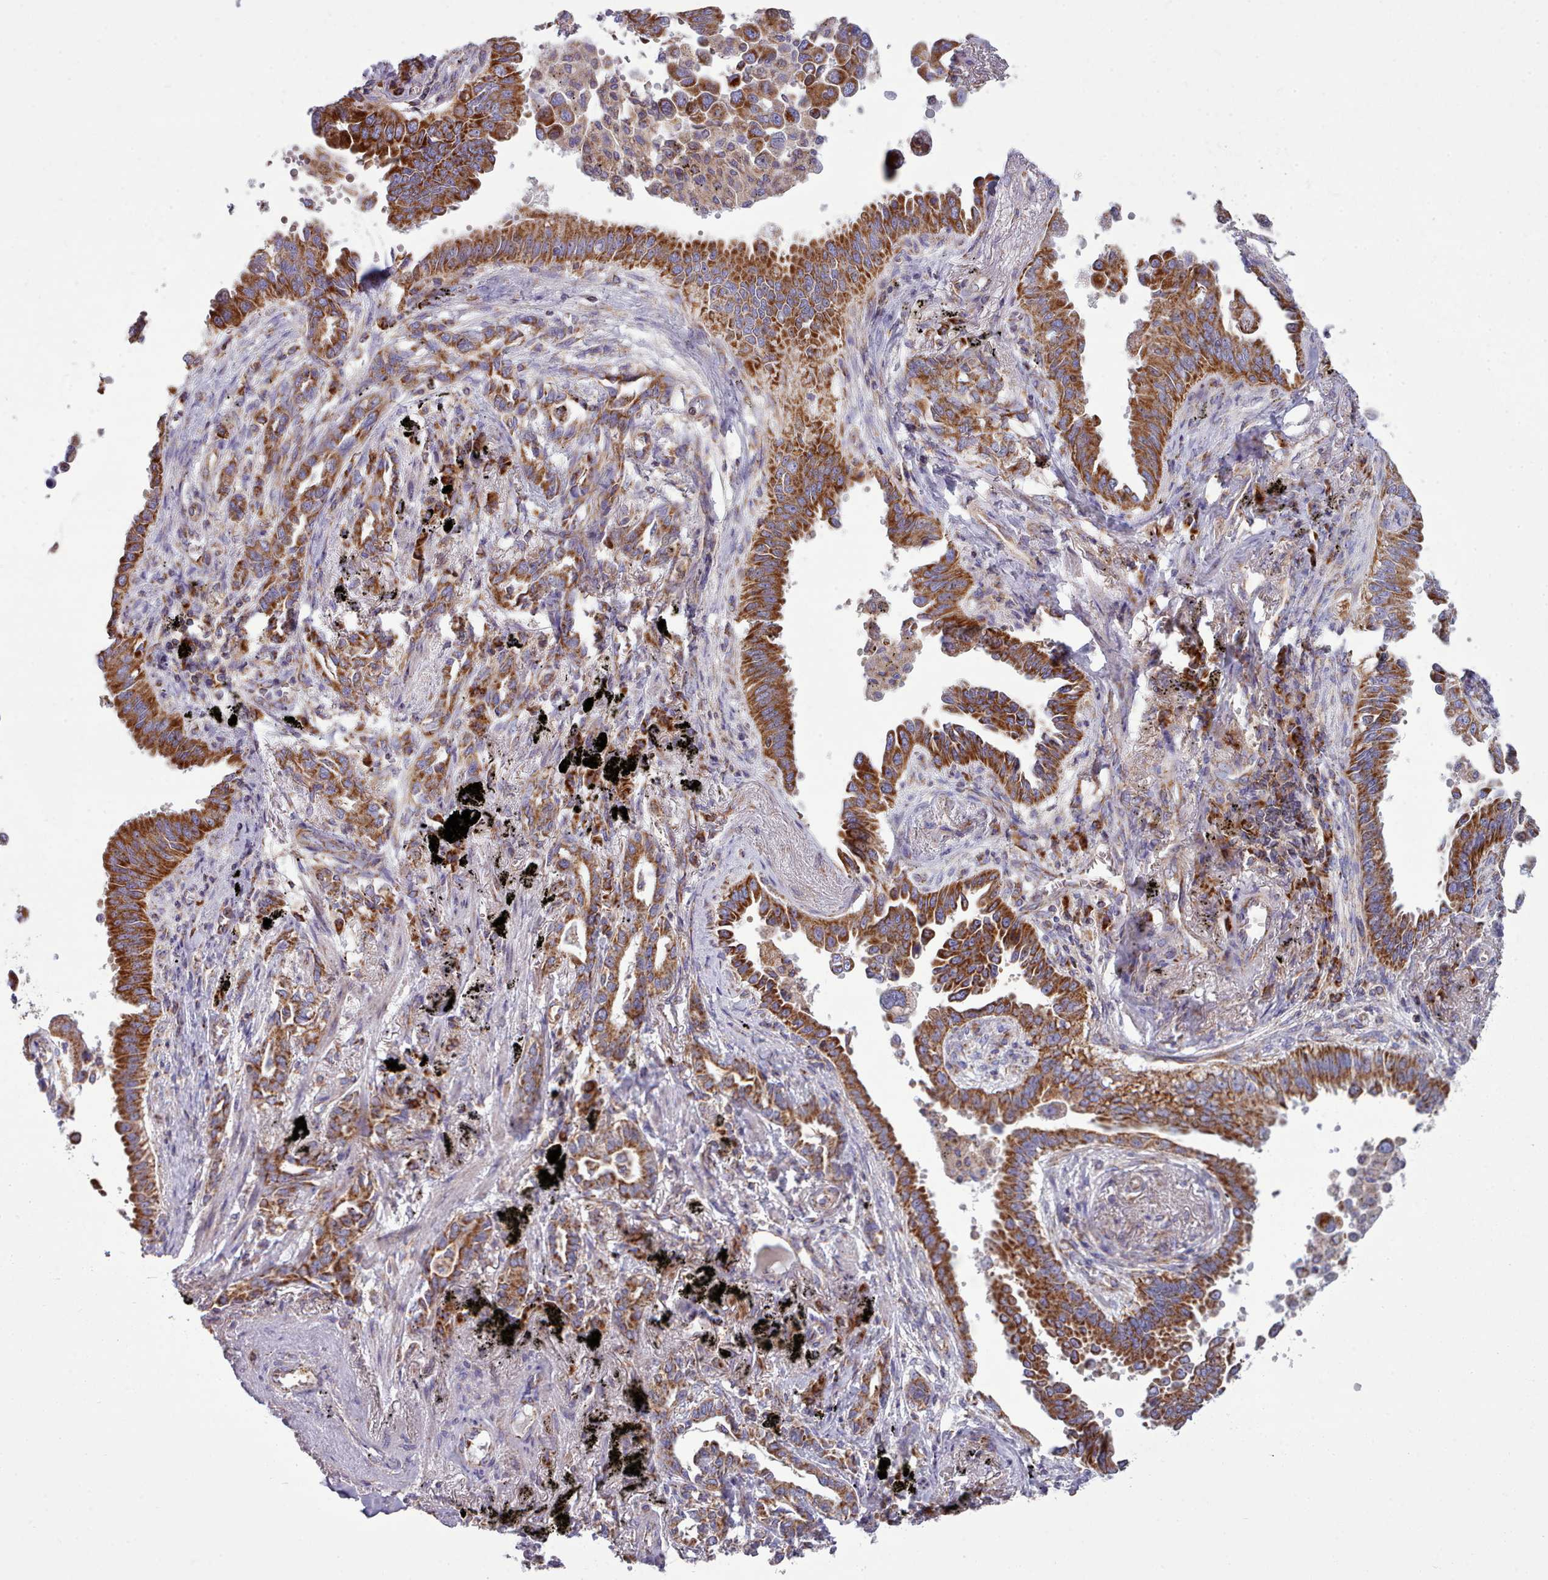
{"staining": {"intensity": "strong", "quantity": ">75%", "location": "cytoplasmic/membranous"}, "tissue": "lung cancer", "cell_type": "Tumor cells", "image_type": "cancer", "snomed": [{"axis": "morphology", "description": "Adenocarcinoma, NOS"}, {"axis": "topography", "description": "Lung"}], "caption": "Protein staining of lung adenocarcinoma tissue demonstrates strong cytoplasmic/membranous expression in about >75% of tumor cells.", "gene": "SRP54", "patient": {"sex": "male", "age": 67}}